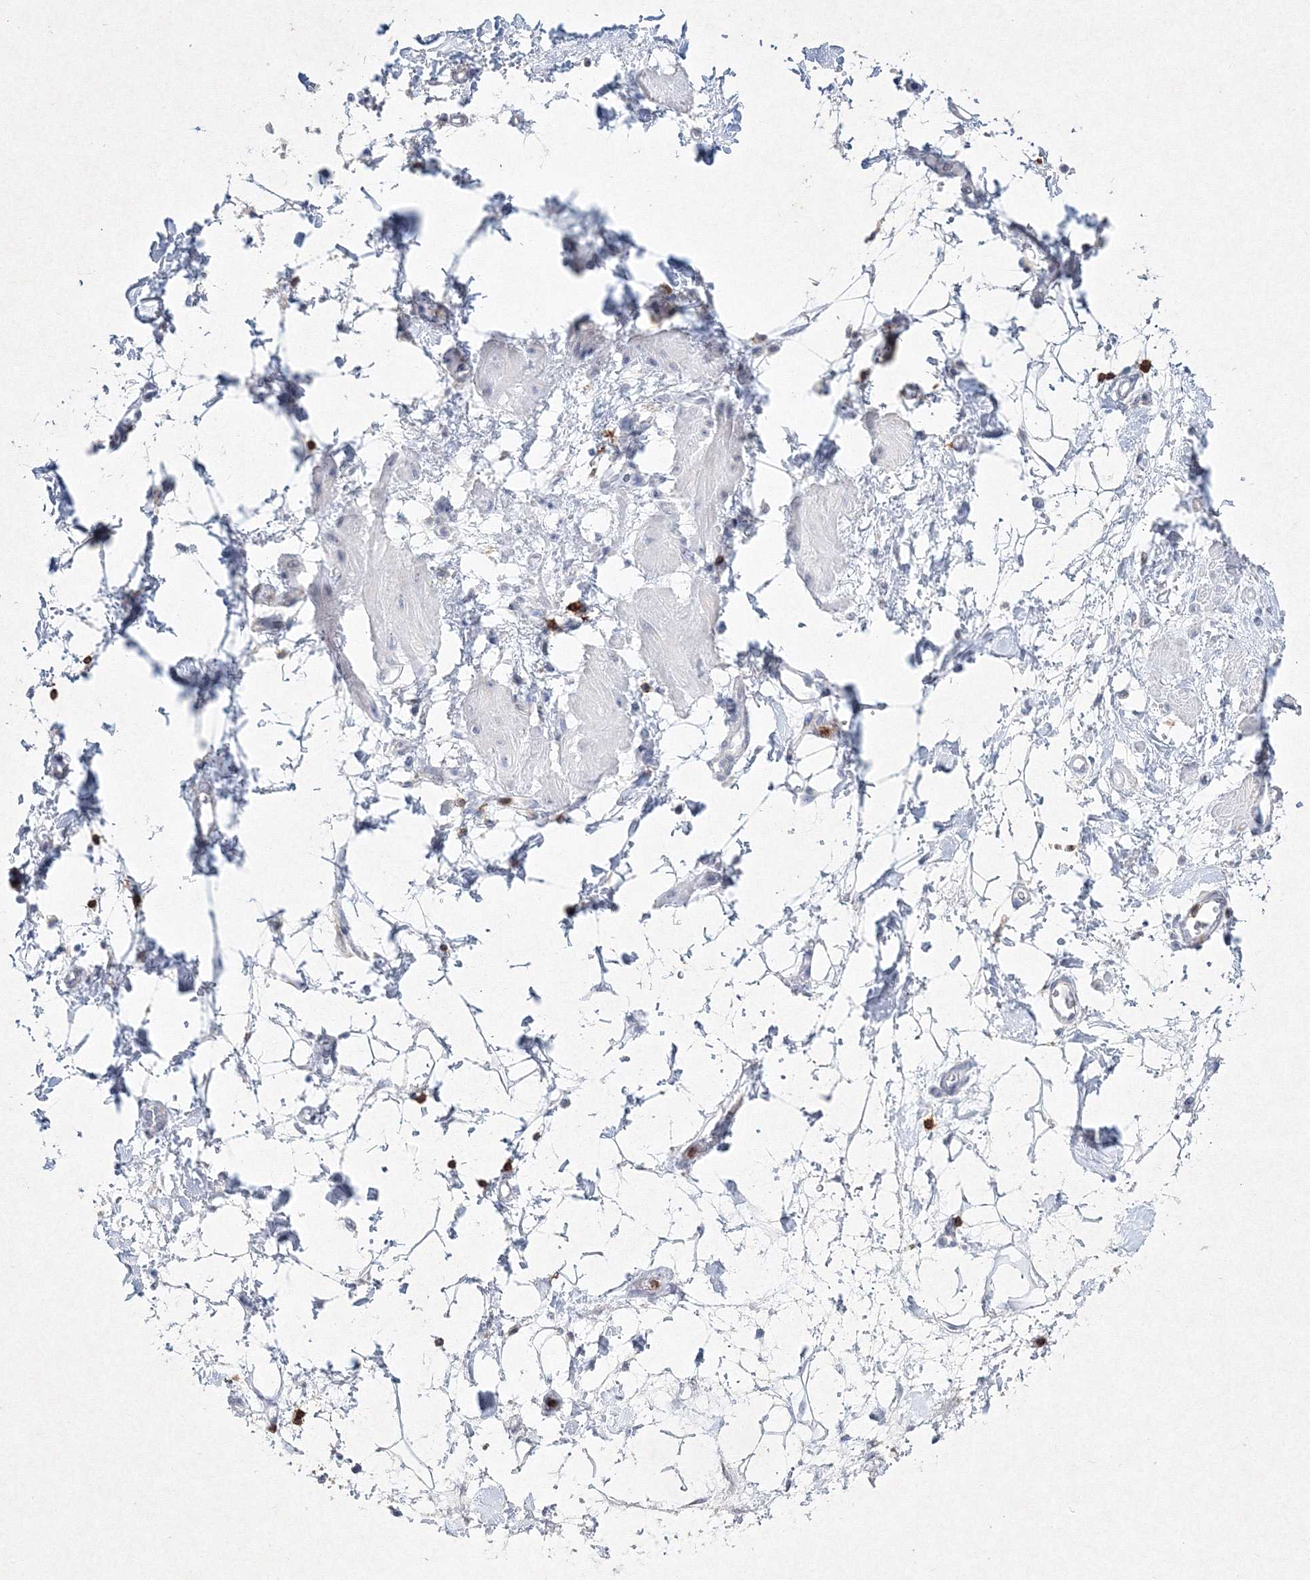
{"staining": {"intensity": "negative", "quantity": "none", "location": "none"}, "tissue": "adipose tissue", "cell_type": "Adipocytes", "image_type": "normal", "snomed": [{"axis": "morphology", "description": "Normal tissue, NOS"}, {"axis": "morphology", "description": "Adenocarcinoma, NOS"}, {"axis": "topography", "description": "Pancreas"}, {"axis": "topography", "description": "Peripheral nerve tissue"}], "caption": "DAB immunohistochemical staining of unremarkable adipose tissue reveals no significant staining in adipocytes.", "gene": "HCST", "patient": {"sex": "male", "age": 59}}